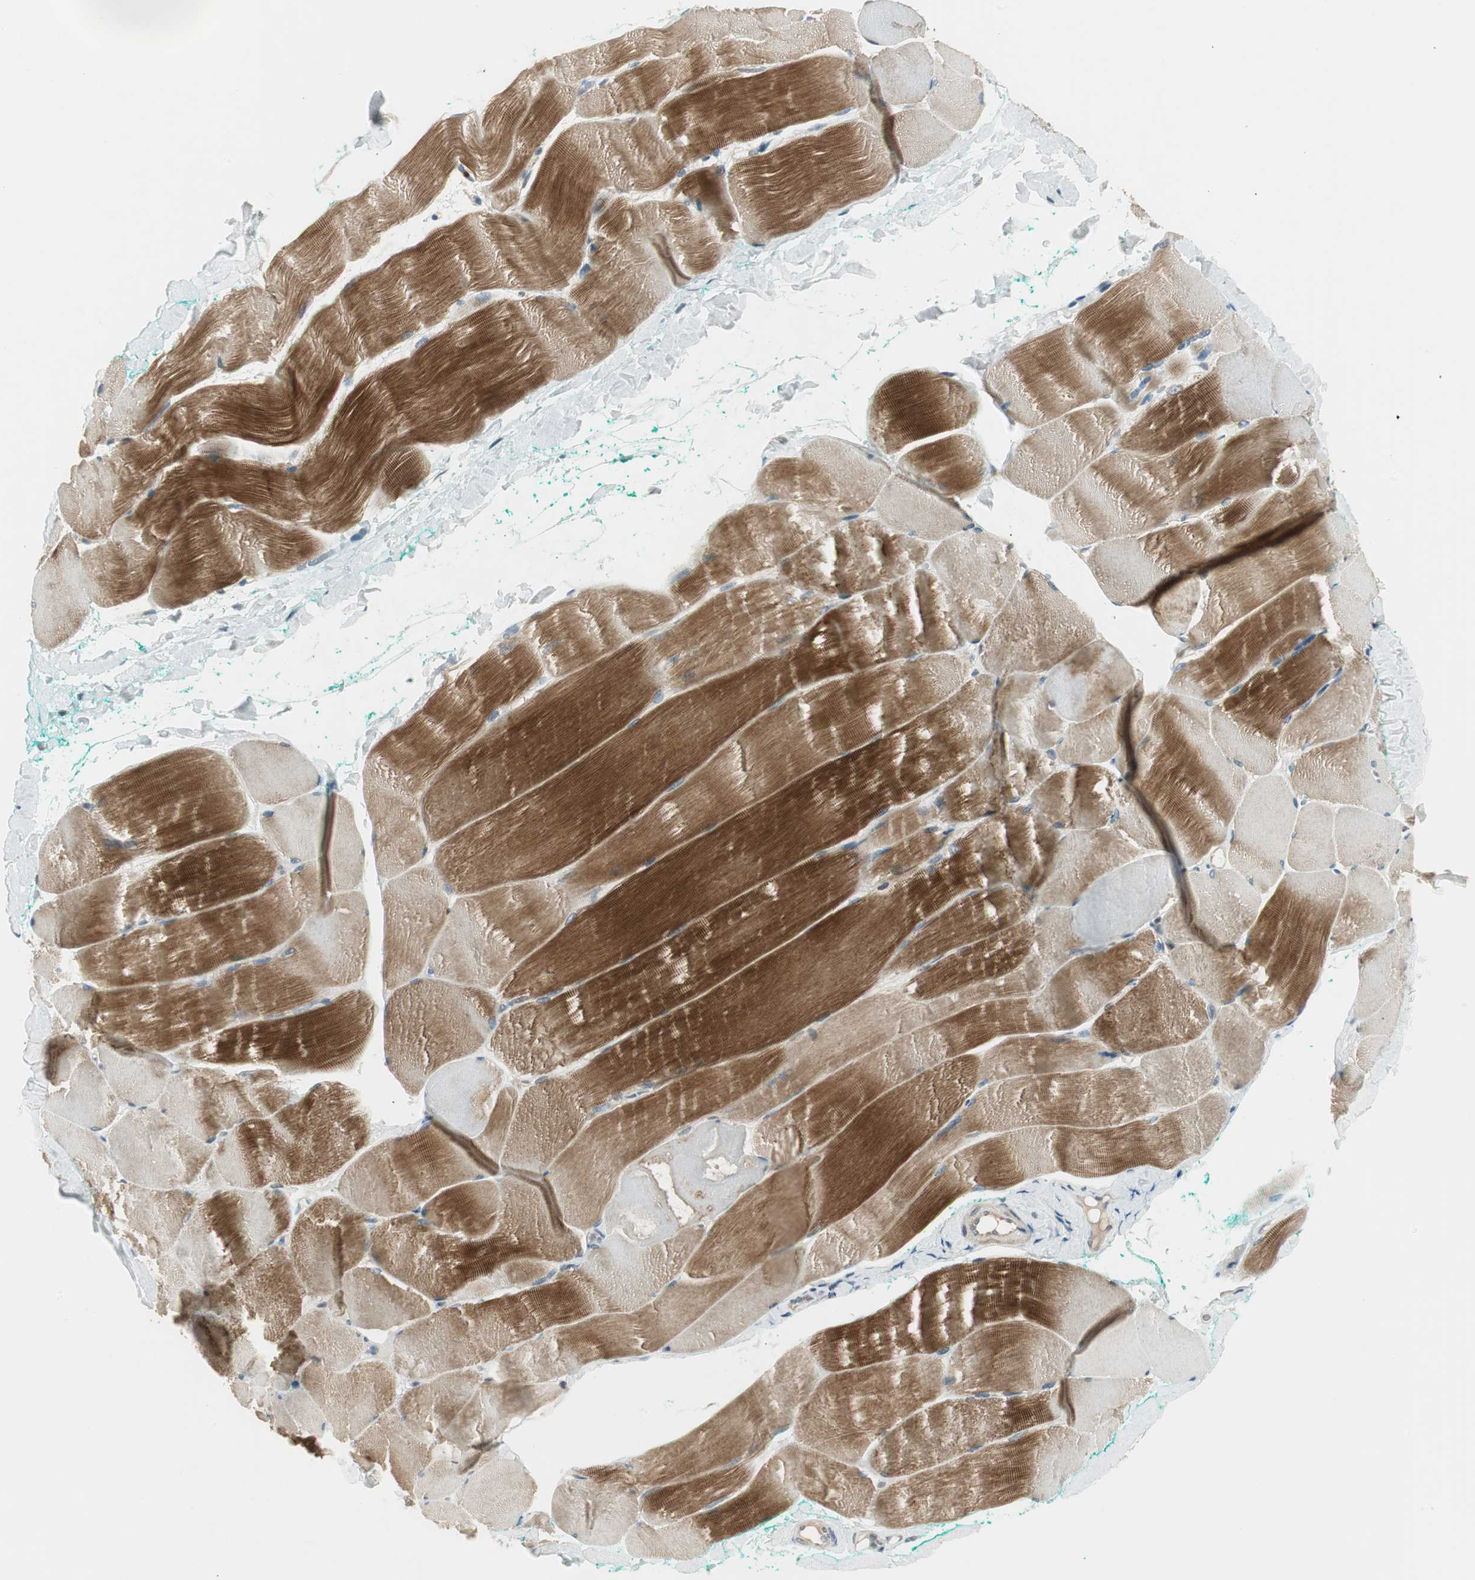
{"staining": {"intensity": "strong", "quantity": "25%-75%", "location": "cytoplasmic/membranous"}, "tissue": "skeletal muscle", "cell_type": "Myocytes", "image_type": "normal", "snomed": [{"axis": "morphology", "description": "Normal tissue, NOS"}, {"axis": "morphology", "description": "Squamous cell carcinoma, NOS"}, {"axis": "topography", "description": "Skeletal muscle"}], "caption": "Brown immunohistochemical staining in unremarkable human skeletal muscle displays strong cytoplasmic/membranous staining in approximately 25%-75% of myocytes.", "gene": "PCDHB15", "patient": {"sex": "male", "age": 51}}